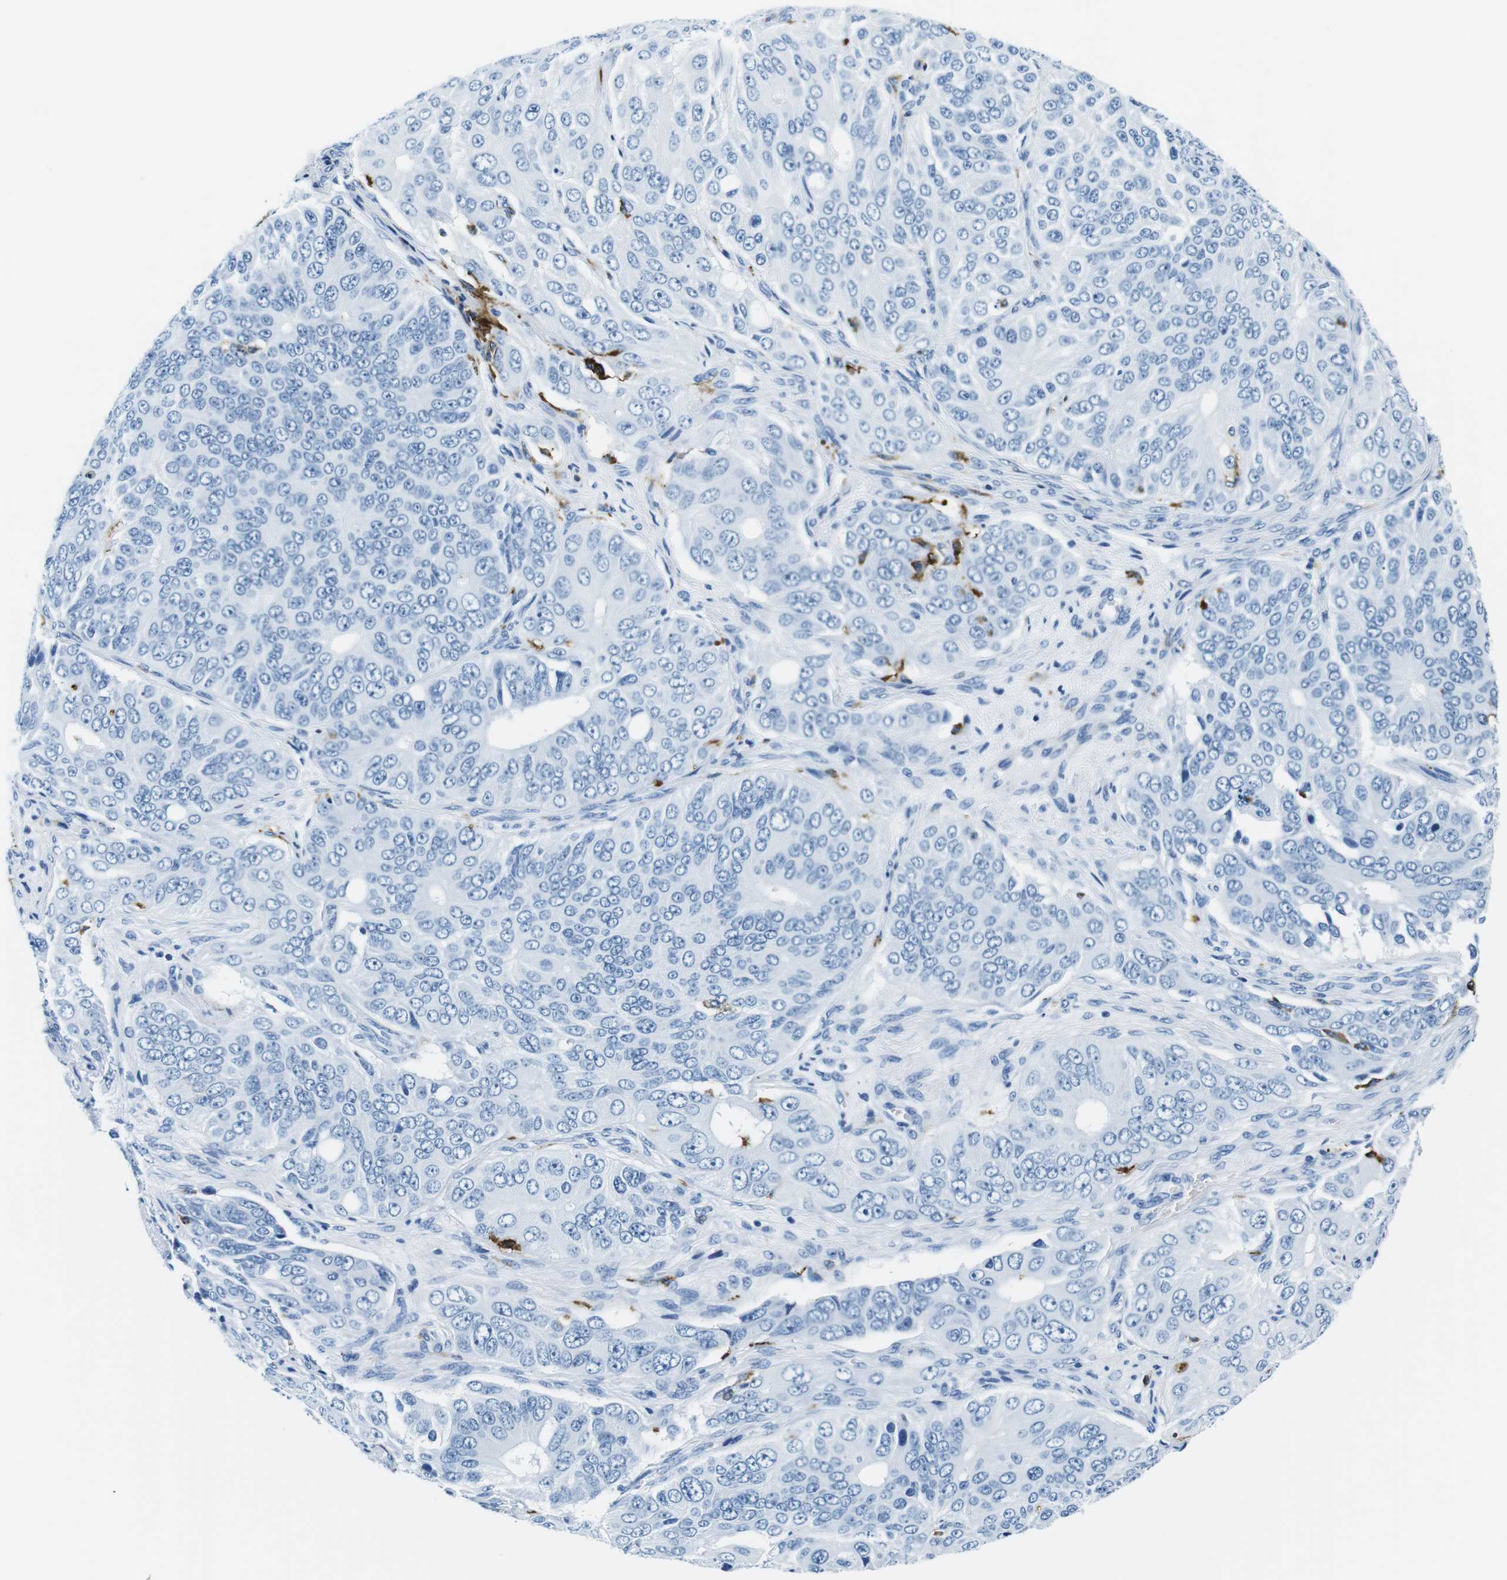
{"staining": {"intensity": "negative", "quantity": "none", "location": "none"}, "tissue": "ovarian cancer", "cell_type": "Tumor cells", "image_type": "cancer", "snomed": [{"axis": "morphology", "description": "Carcinoma, endometroid"}, {"axis": "topography", "description": "Ovary"}], "caption": "Ovarian cancer (endometroid carcinoma) stained for a protein using immunohistochemistry reveals no staining tumor cells.", "gene": "HLA-DRB1", "patient": {"sex": "female", "age": 51}}